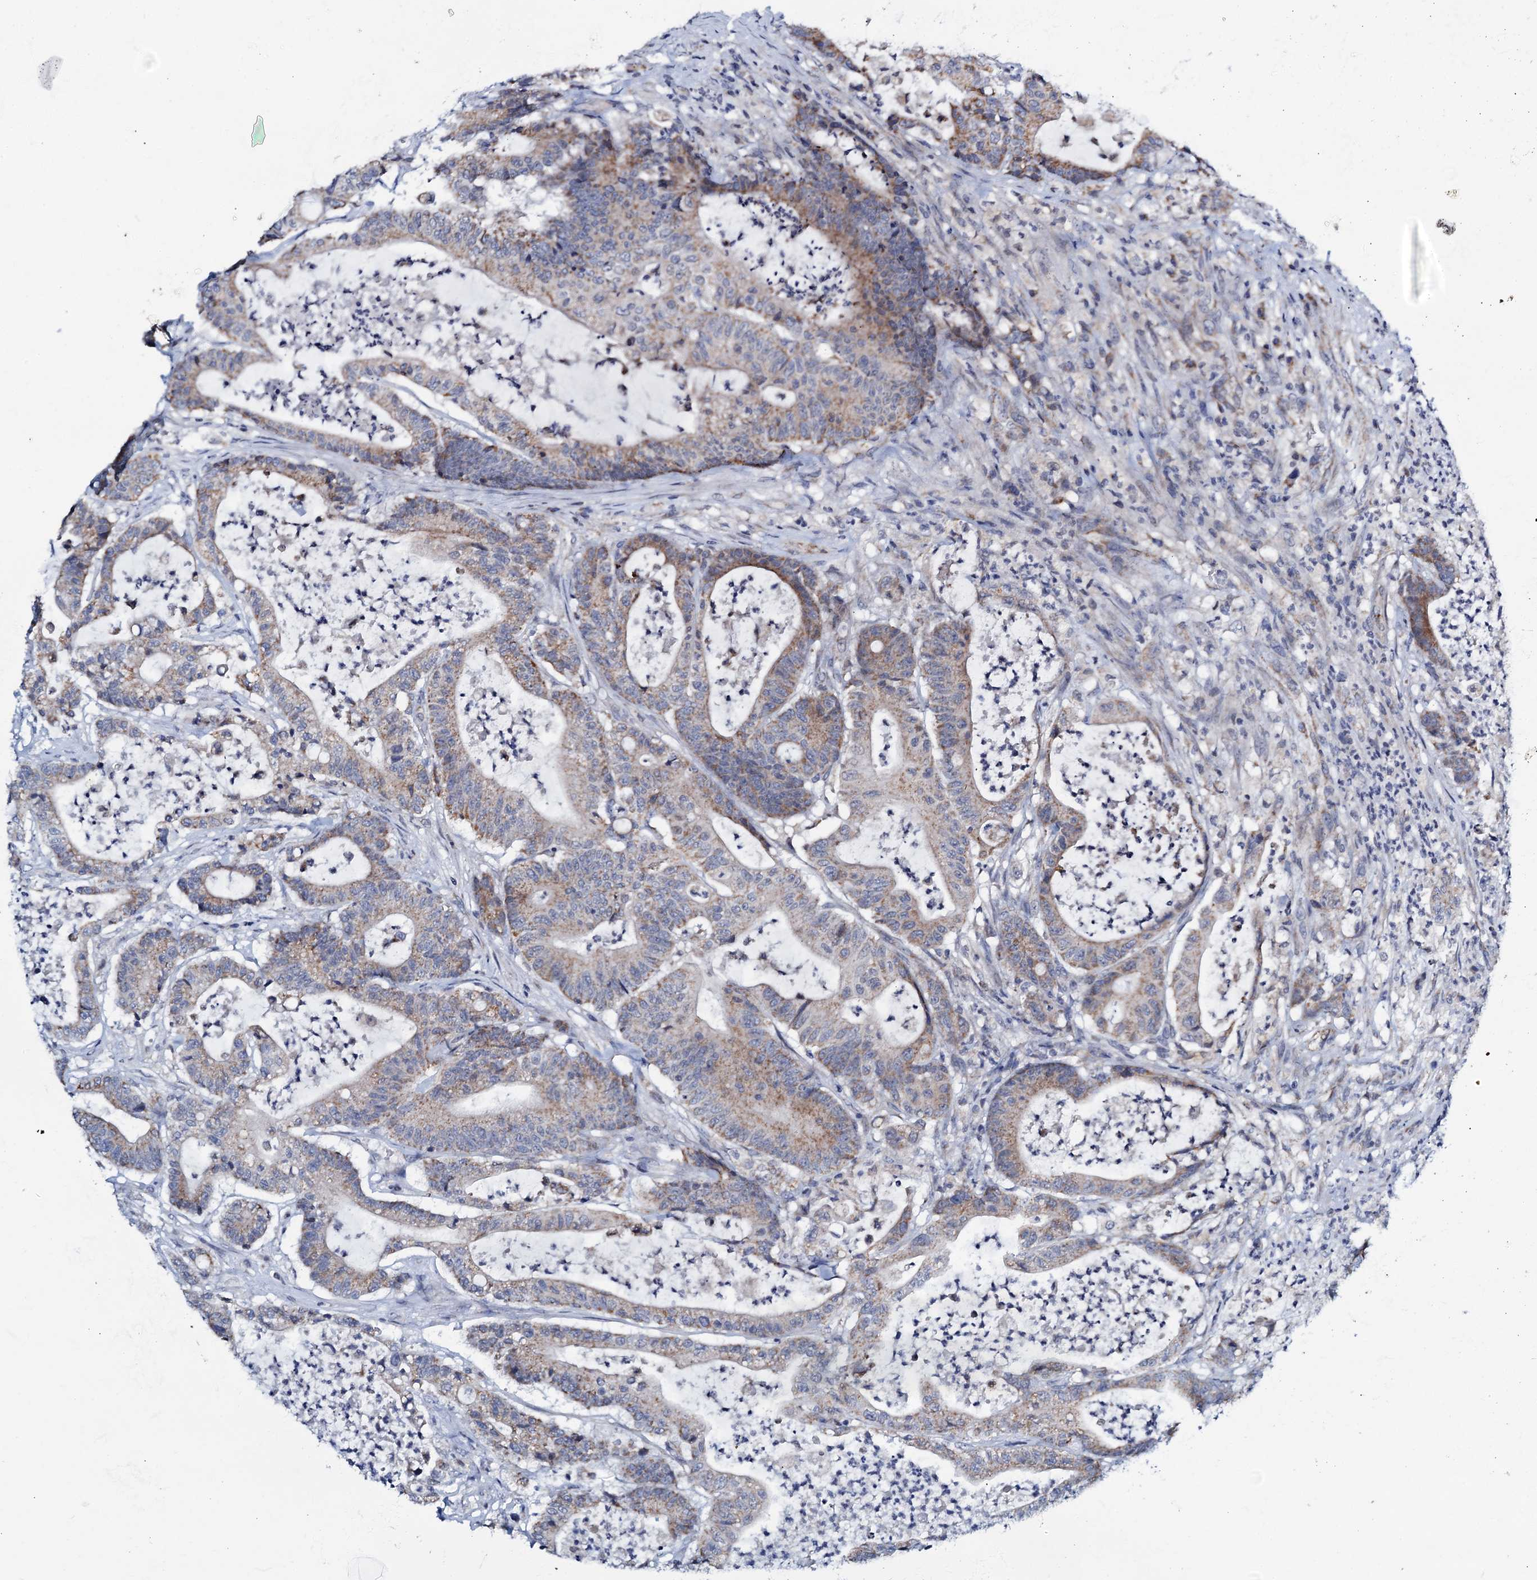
{"staining": {"intensity": "moderate", "quantity": "25%-75%", "location": "cytoplasmic/membranous"}, "tissue": "colorectal cancer", "cell_type": "Tumor cells", "image_type": "cancer", "snomed": [{"axis": "morphology", "description": "Adenocarcinoma, NOS"}, {"axis": "topography", "description": "Colon"}], "caption": "Protein staining of colorectal adenocarcinoma tissue displays moderate cytoplasmic/membranous positivity in about 25%-75% of tumor cells. Nuclei are stained in blue.", "gene": "MRPL51", "patient": {"sex": "female", "age": 84}}